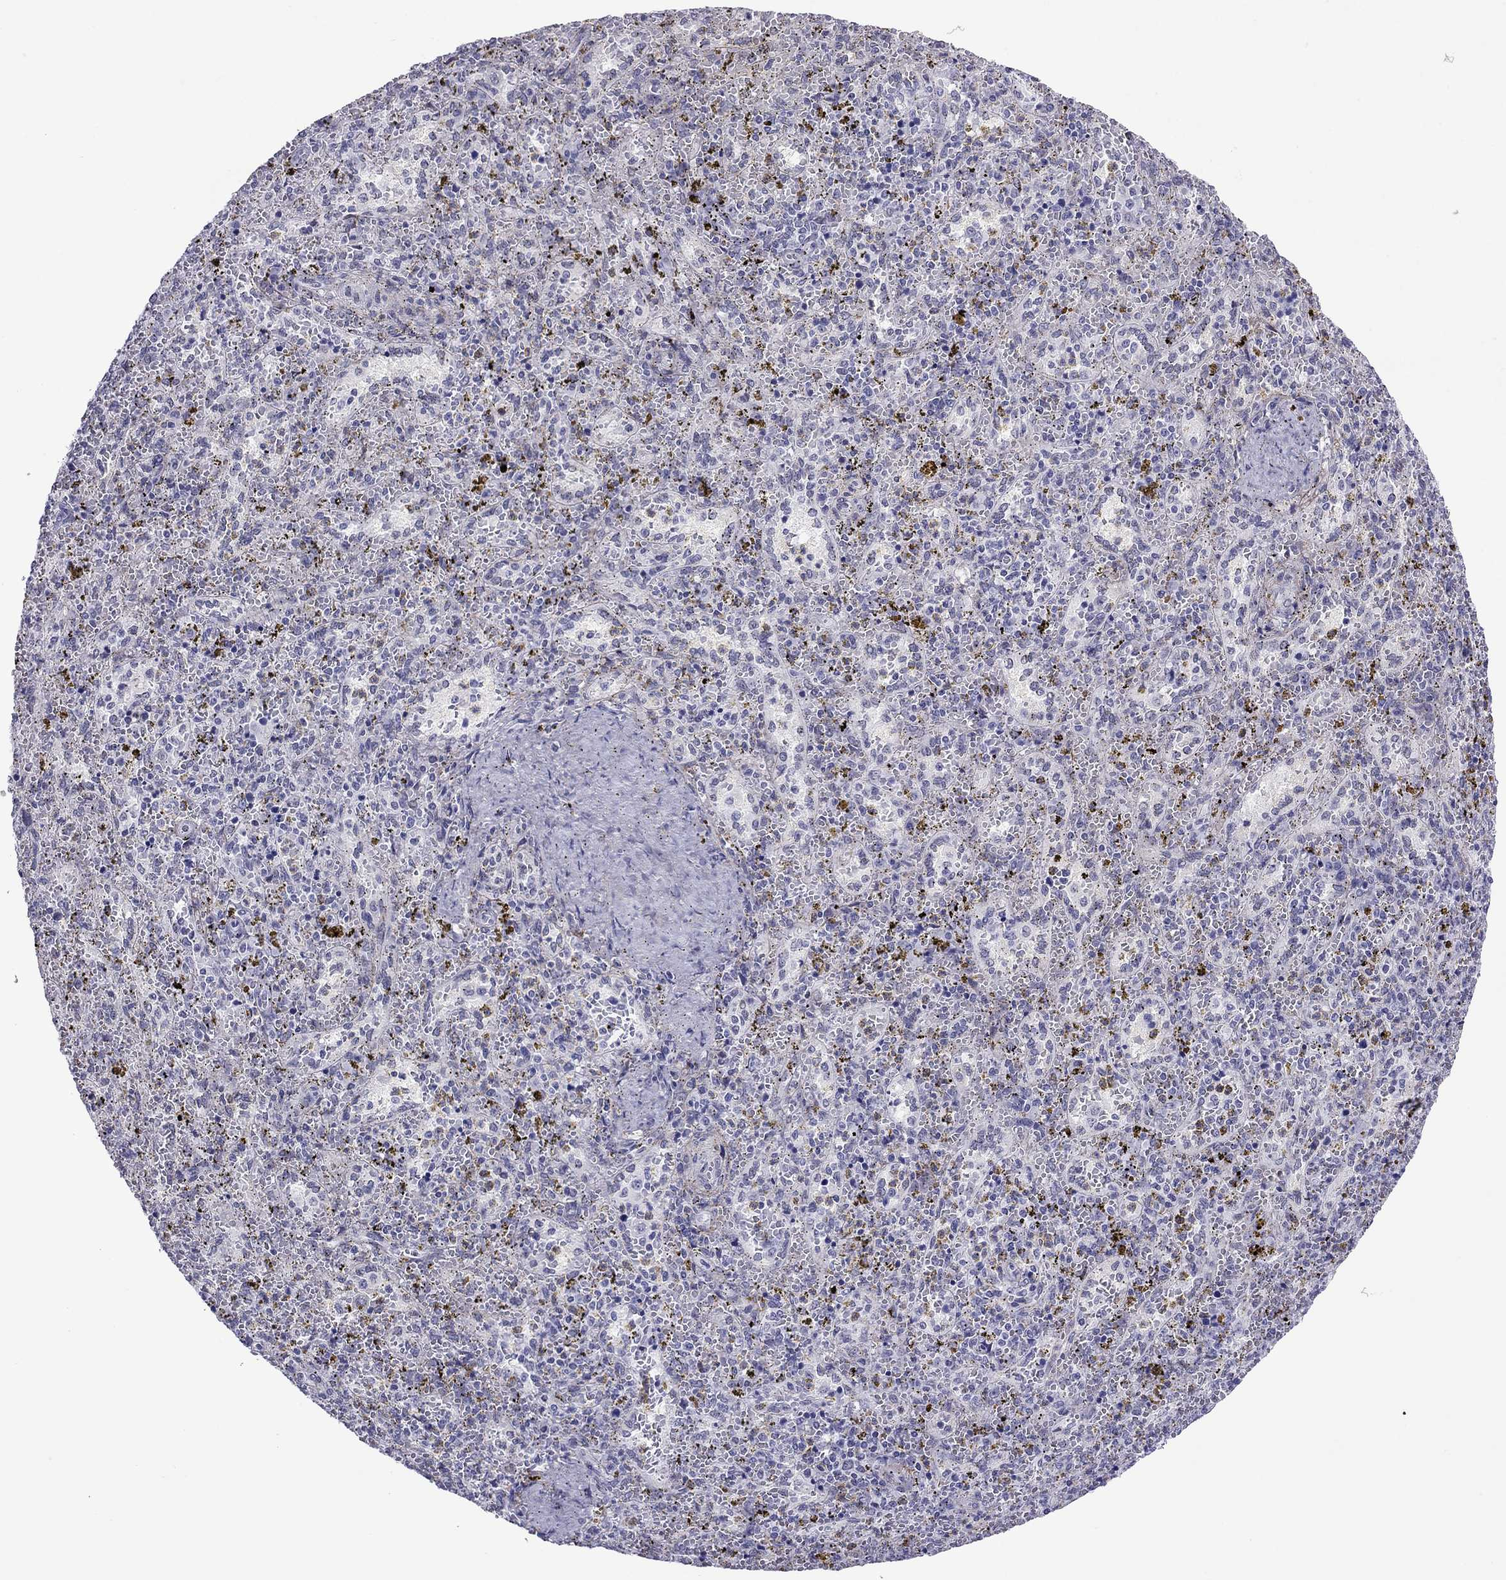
{"staining": {"intensity": "negative", "quantity": "none", "location": "none"}, "tissue": "spleen", "cell_type": "Cells in red pulp", "image_type": "normal", "snomed": [{"axis": "morphology", "description": "Normal tissue, NOS"}, {"axis": "topography", "description": "Spleen"}], "caption": "The photomicrograph reveals no staining of cells in red pulp in benign spleen. (Brightfield microscopy of DAB immunohistochemistry at high magnification).", "gene": "ZNF646", "patient": {"sex": "female", "age": 50}}